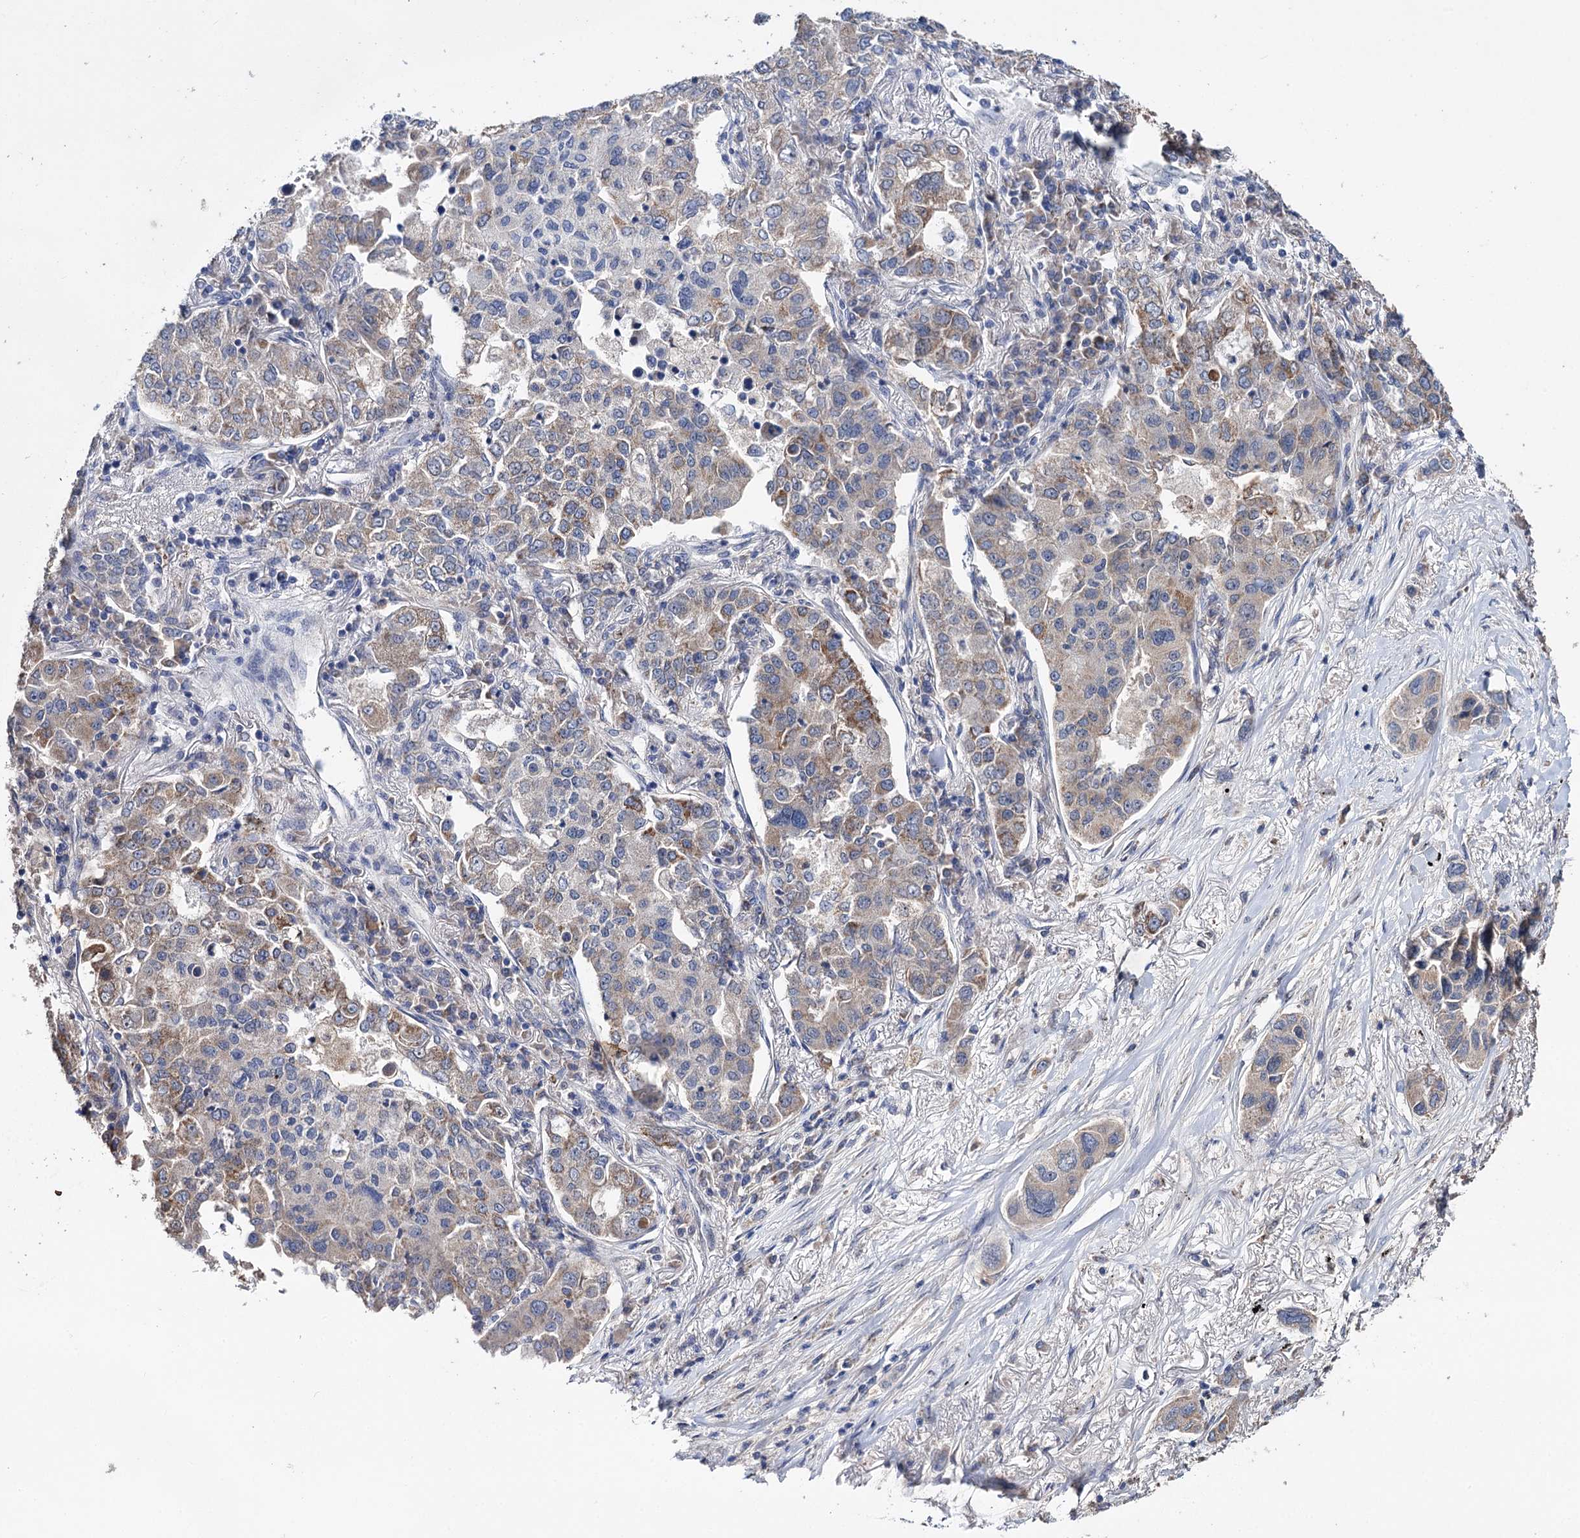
{"staining": {"intensity": "moderate", "quantity": "<25%", "location": "cytoplasmic/membranous"}, "tissue": "lung cancer", "cell_type": "Tumor cells", "image_type": "cancer", "snomed": [{"axis": "morphology", "description": "Adenocarcinoma, NOS"}, {"axis": "topography", "description": "Lung"}], "caption": "This is an image of immunohistochemistry staining of lung adenocarcinoma, which shows moderate expression in the cytoplasmic/membranous of tumor cells.", "gene": "CLPB", "patient": {"sex": "male", "age": 49}}